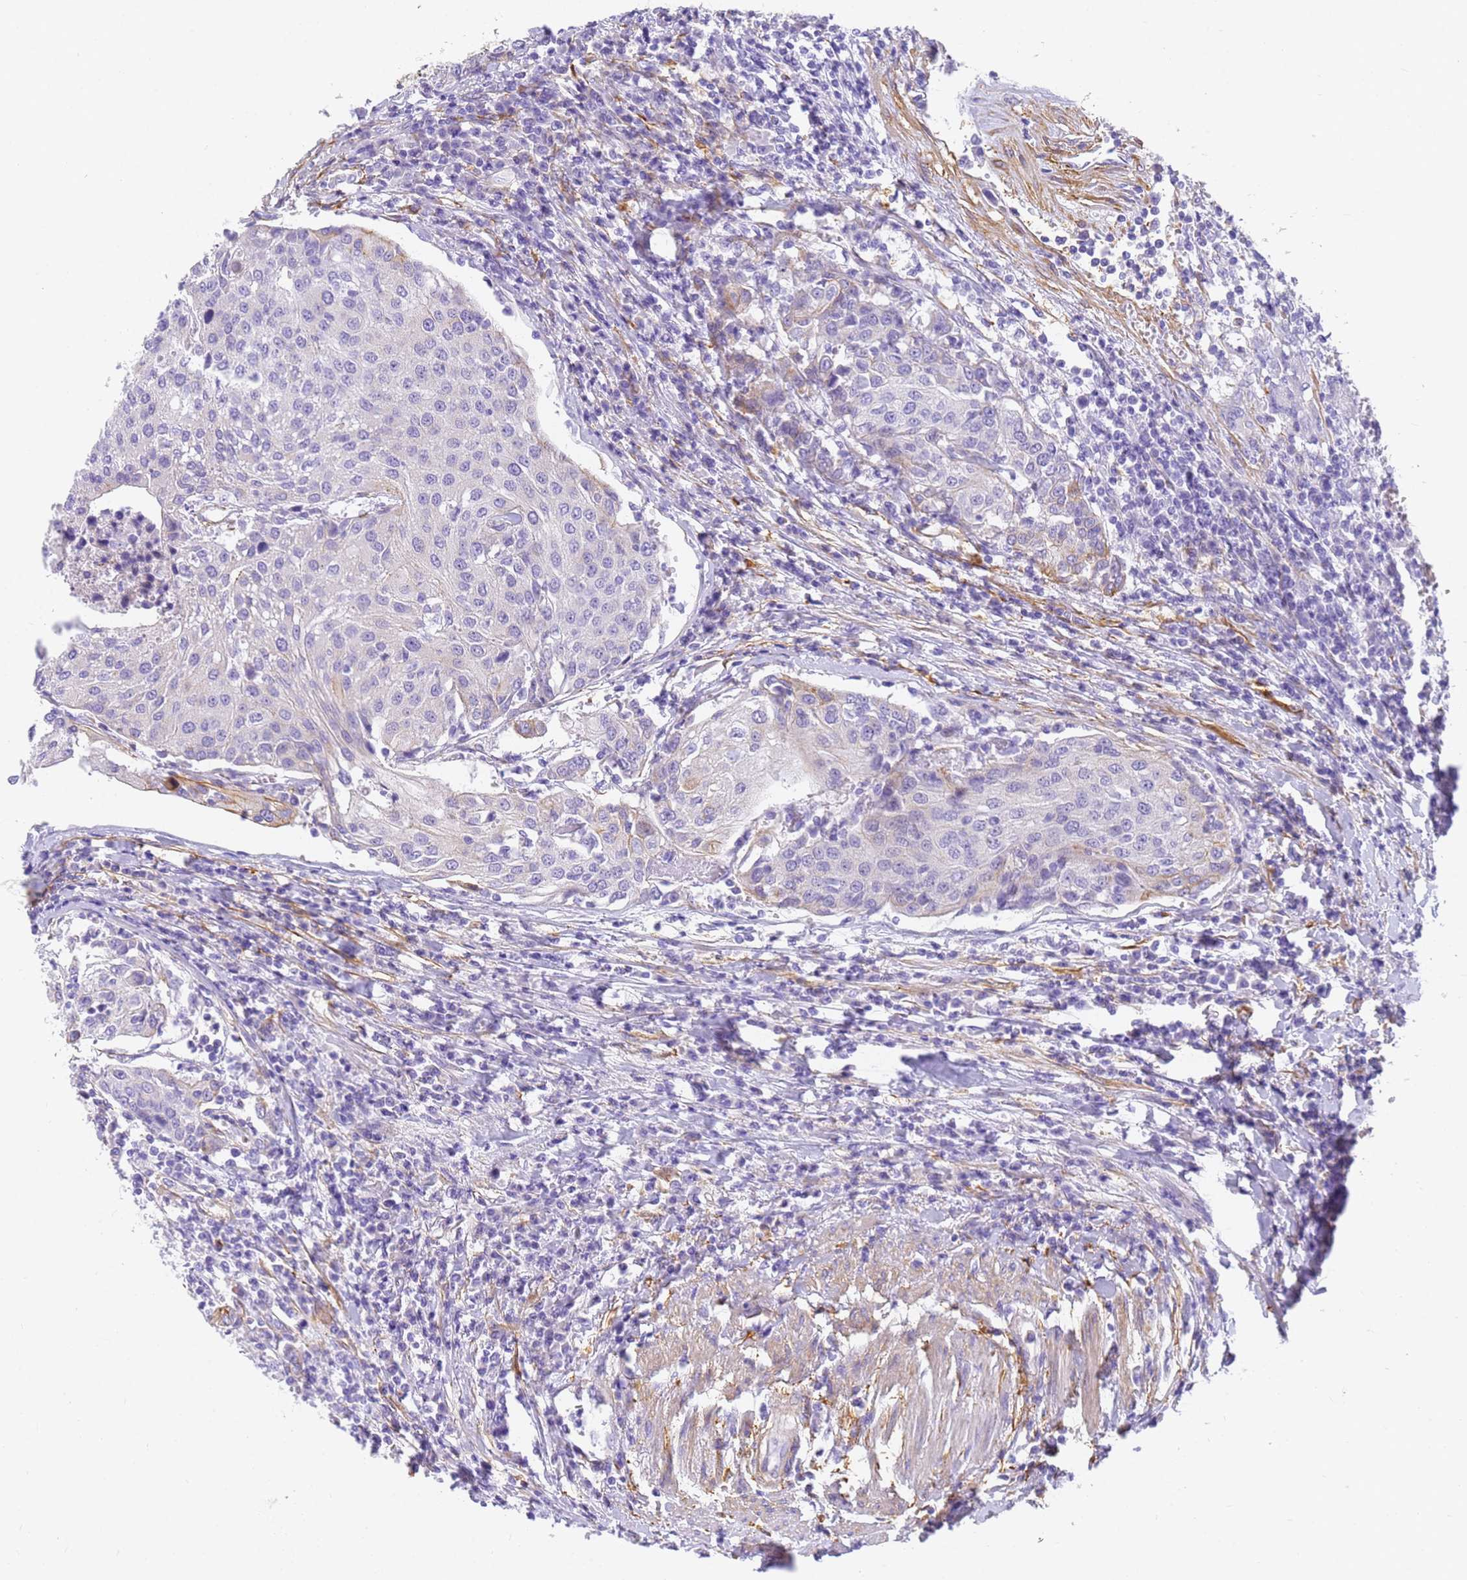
{"staining": {"intensity": "negative", "quantity": "none", "location": "none"}, "tissue": "urothelial cancer", "cell_type": "Tumor cells", "image_type": "cancer", "snomed": [{"axis": "morphology", "description": "Urothelial carcinoma, High grade"}, {"axis": "topography", "description": "Urinary bladder"}], "caption": "This image is of urothelial cancer stained with immunohistochemistry to label a protein in brown with the nuclei are counter-stained blue. There is no positivity in tumor cells.", "gene": "MVB12A", "patient": {"sex": "female", "age": 85}}